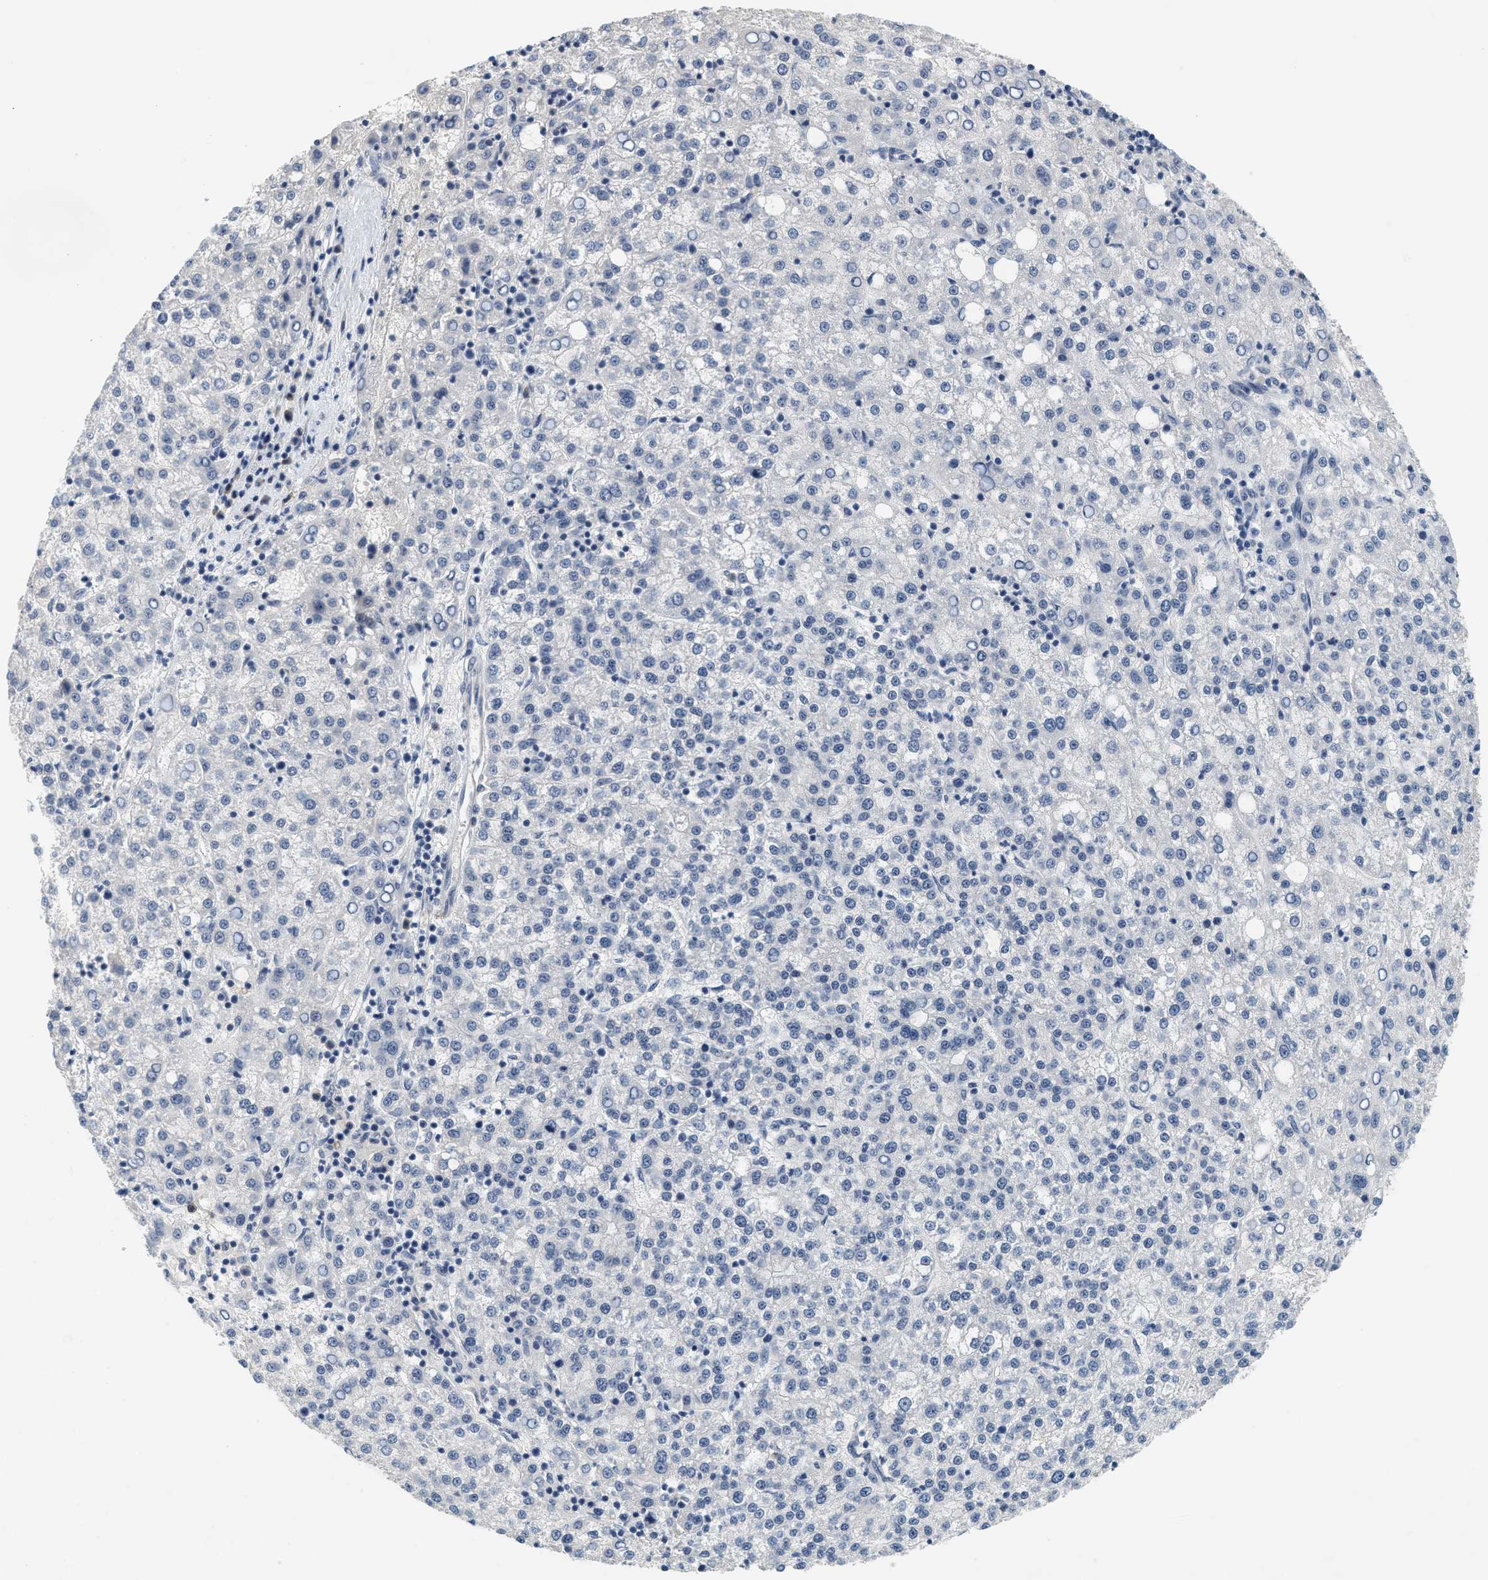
{"staining": {"intensity": "negative", "quantity": "none", "location": "none"}, "tissue": "liver cancer", "cell_type": "Tumor cells", "image_type": "cancer", "snomed": [{"axis": "morphology", "description": "Carcinoma, Hepatocellular, NOS"}, {"axis": "topography", "description": "Liver"}], "caption": "Photomicrograph shows no protein staining in tumor cells of liver hepatocellular carcinoma tissue. The staining was performed using DAB (3,3'-diaminobenzidine) to visualize the protein expression in brown, while the nuclei were stained in blue with hematoxylin (Magnification: 20x).", "gene": "MZF1", "patient": {"sex": "female", "age": 58}}